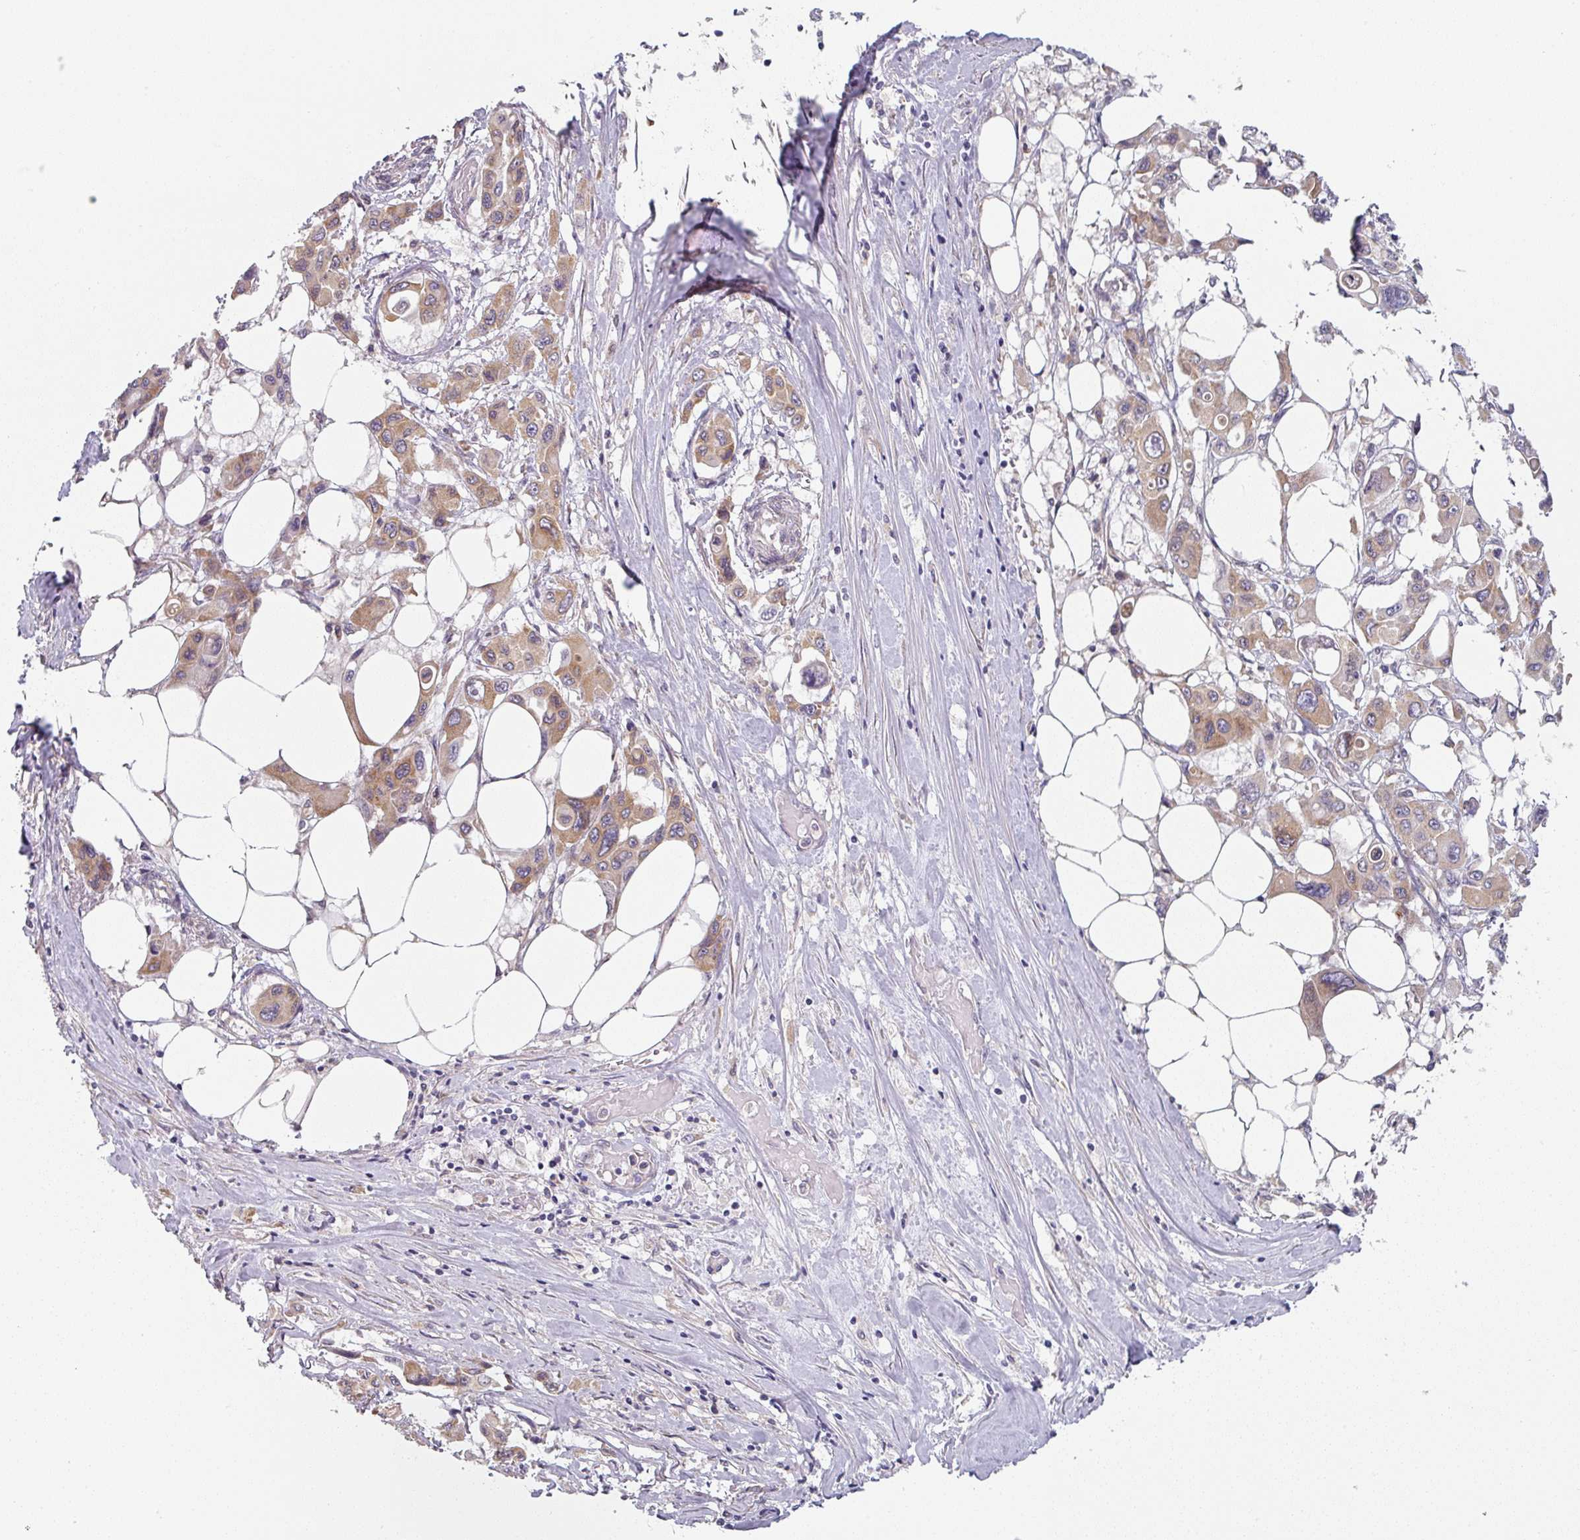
{"staining": {"intensity": "moderate", "quantity": "25%-75%", "location": "cytoplasmic/membranous"}, "tissue": "pancreatic cancer", "cell_type": "Tumor cells", "image_type": "cancer", "snomed": [{"axis": "morphology", "description": "Adenocarcinoma, NOS"}, {"axis": "topography", "description": "Pancreas"}], "caption": "A photomicrograph showing moderate cytoplasmic/membranous expression in about 25%-75% of tumor cells in pancreatic adenocarcinoma, as visualized by brown immunohistochemical staining.", "gene": "TAPT1", "patient": {"sex": "male", "age": 92}}